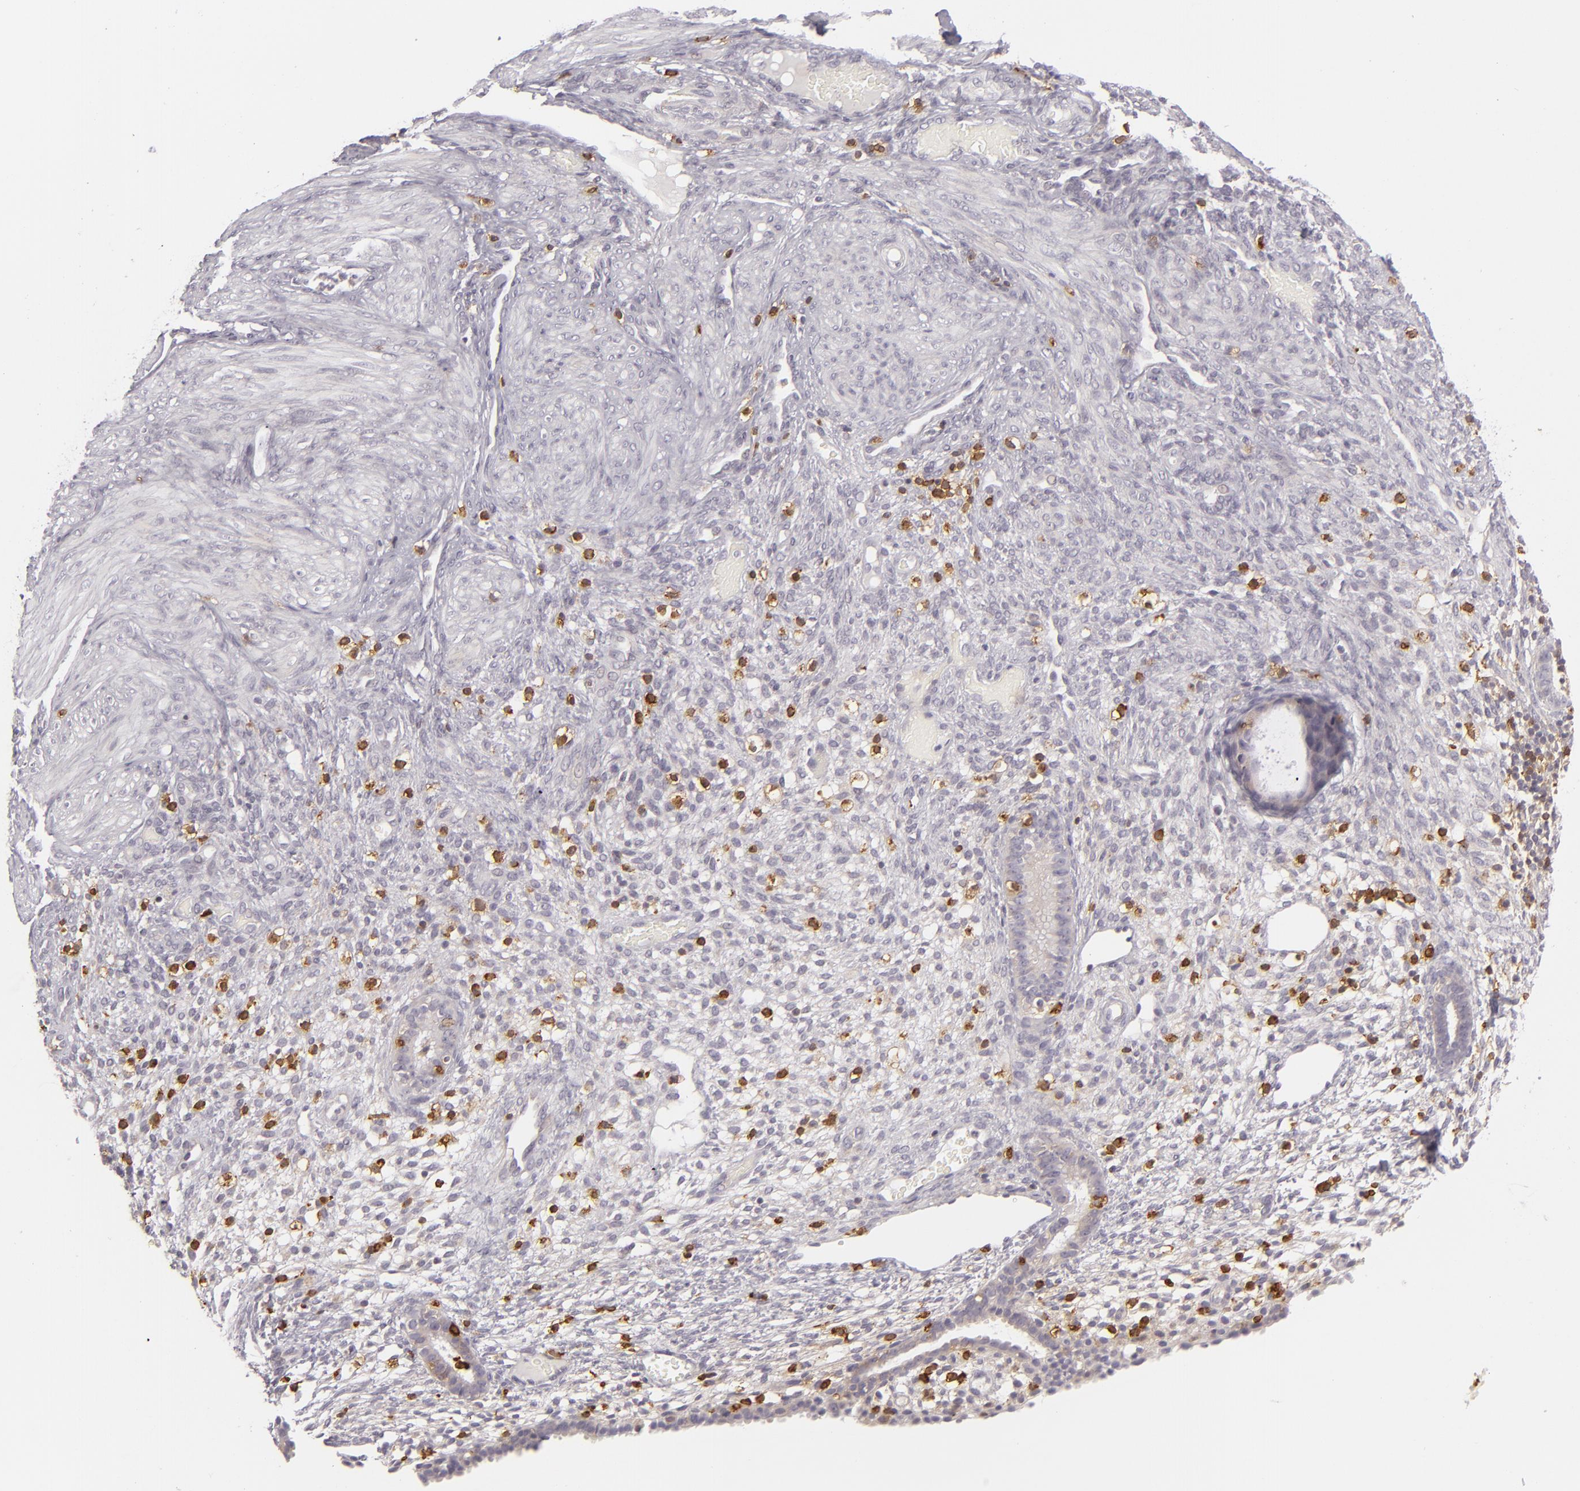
{"staining": {"intensity": "moderate", "quantity": "<25%", "location": "cytoplasmic/membranous"}, "tissue": "endometrium", "cell_type": "Cells in endometrial stroma", "image_type": "normal", "snomed": [{"axis": "morphology", "description": "Normal tissue, NOS"}, {"axis": "topography", "description": "Endometrium"}], "caption": "High-magnification brightfield microscopy of benign endometrium stained with DAB (brown) and counterstained with hematoxylin (blue). cells in endometrial stroma exhibit moderate cytoplasmic/membranous positivity is appreciated in about<25% of cells.", "gene": "APOBEC3G", "patient": {"sex": "female", "age": 72}}